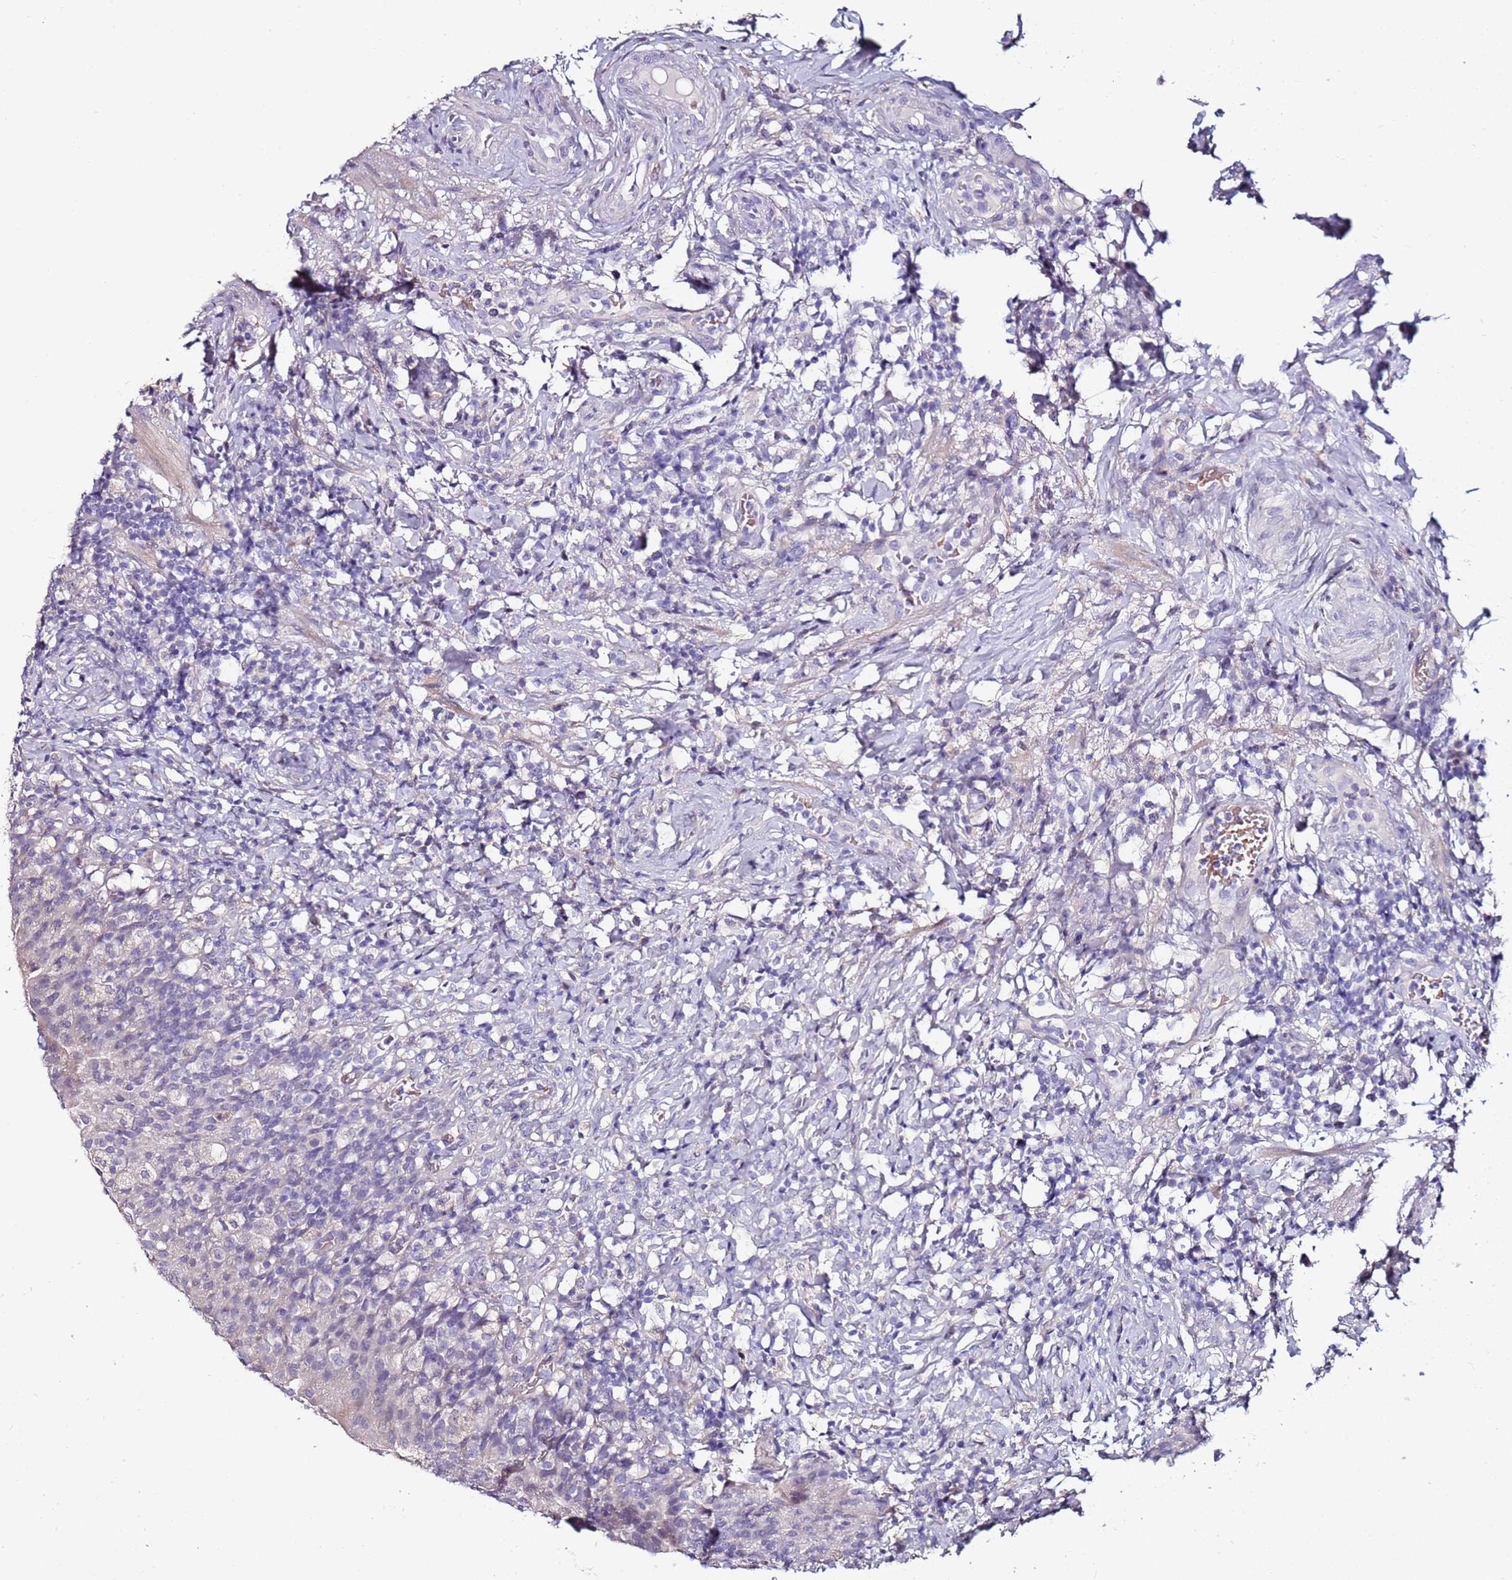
{"staining": {"intensity": "negative", "quantity": "none", "location": "none"}, "tissue": "urinary bladder", "cell_type": "Urothelial cells", "image_type": "normal", "snomed": [{"axis": "morphology", "description": "Normal tissue, NOS"}, {"axis": "morphology", "description": "Inflammation, NOS"}, {"axis": "topography", "description": "Urinary bladder"}], "caption": "The IHC image has no significant positivity in urothelial cells of urinary bladder. (Brightfield microscopy of DAB immunohistochemistry at high magnification).", "gene": "C3orf80", "patient": {"sex": "male", "age": 64}}